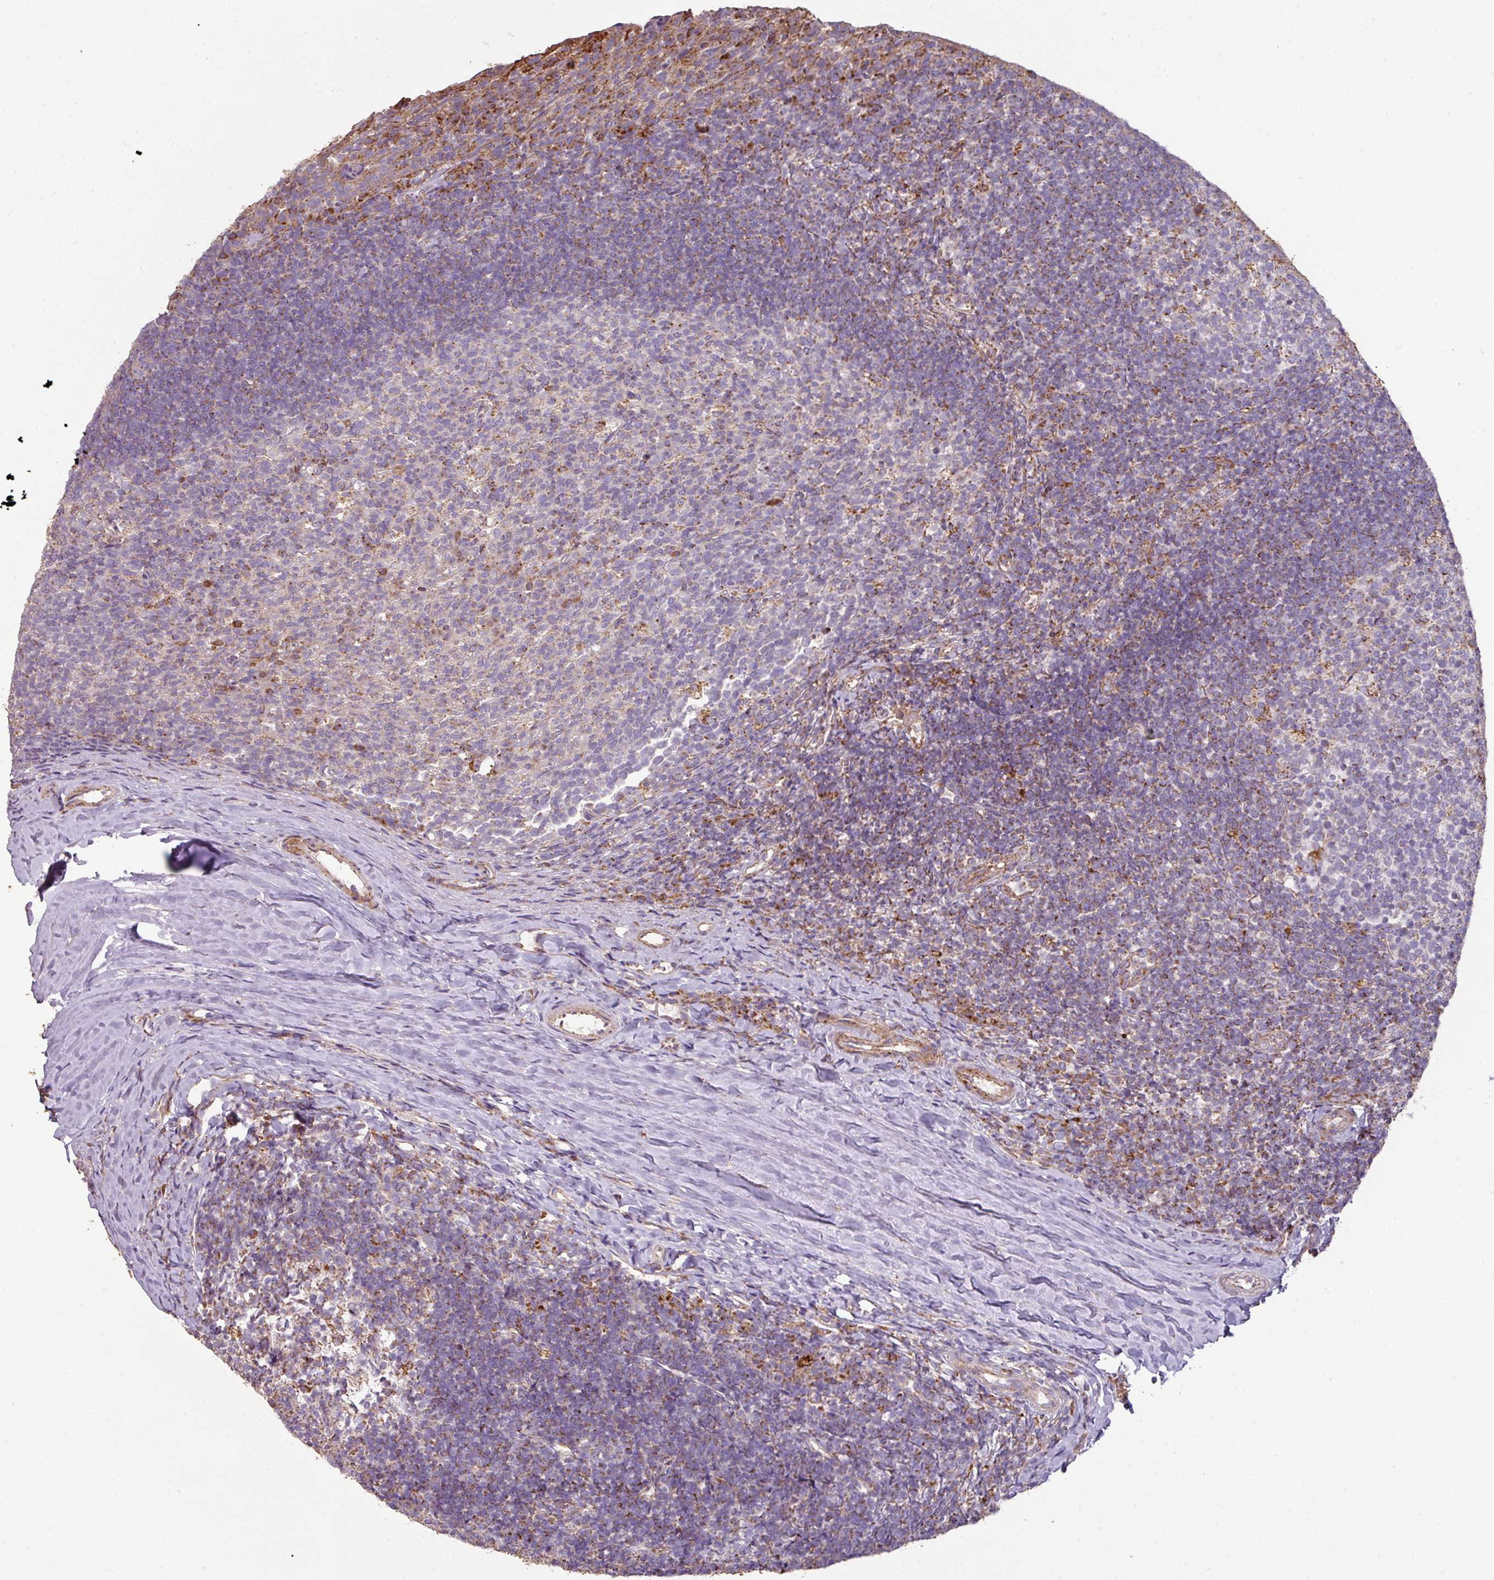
{"staining": {"intensity": "moderate", "quantity": "<25%", "location": "cytoplasmic/membranous"}, "tissue": "tonsil", "cell_type": "Germinal center cells", "image_type": "normal", "snomed": [{"axis": "morphology", "description": "Normal tissue, NOS"}, {"axis": "topography", "description": "Tonsil"}], "caption": "Immunohistochemical staining of normal tonsil reveals <25% levels of moderate cytoplasmic/membranous protein positivity in about <25% of germinal center cells. (DAB (3,3'-diaminobenzidine) = brown stain, brightfield microscopy at high magnification).", "gene": "ENSG00000260170", "patient": {"sex": "female", "age": 10}}